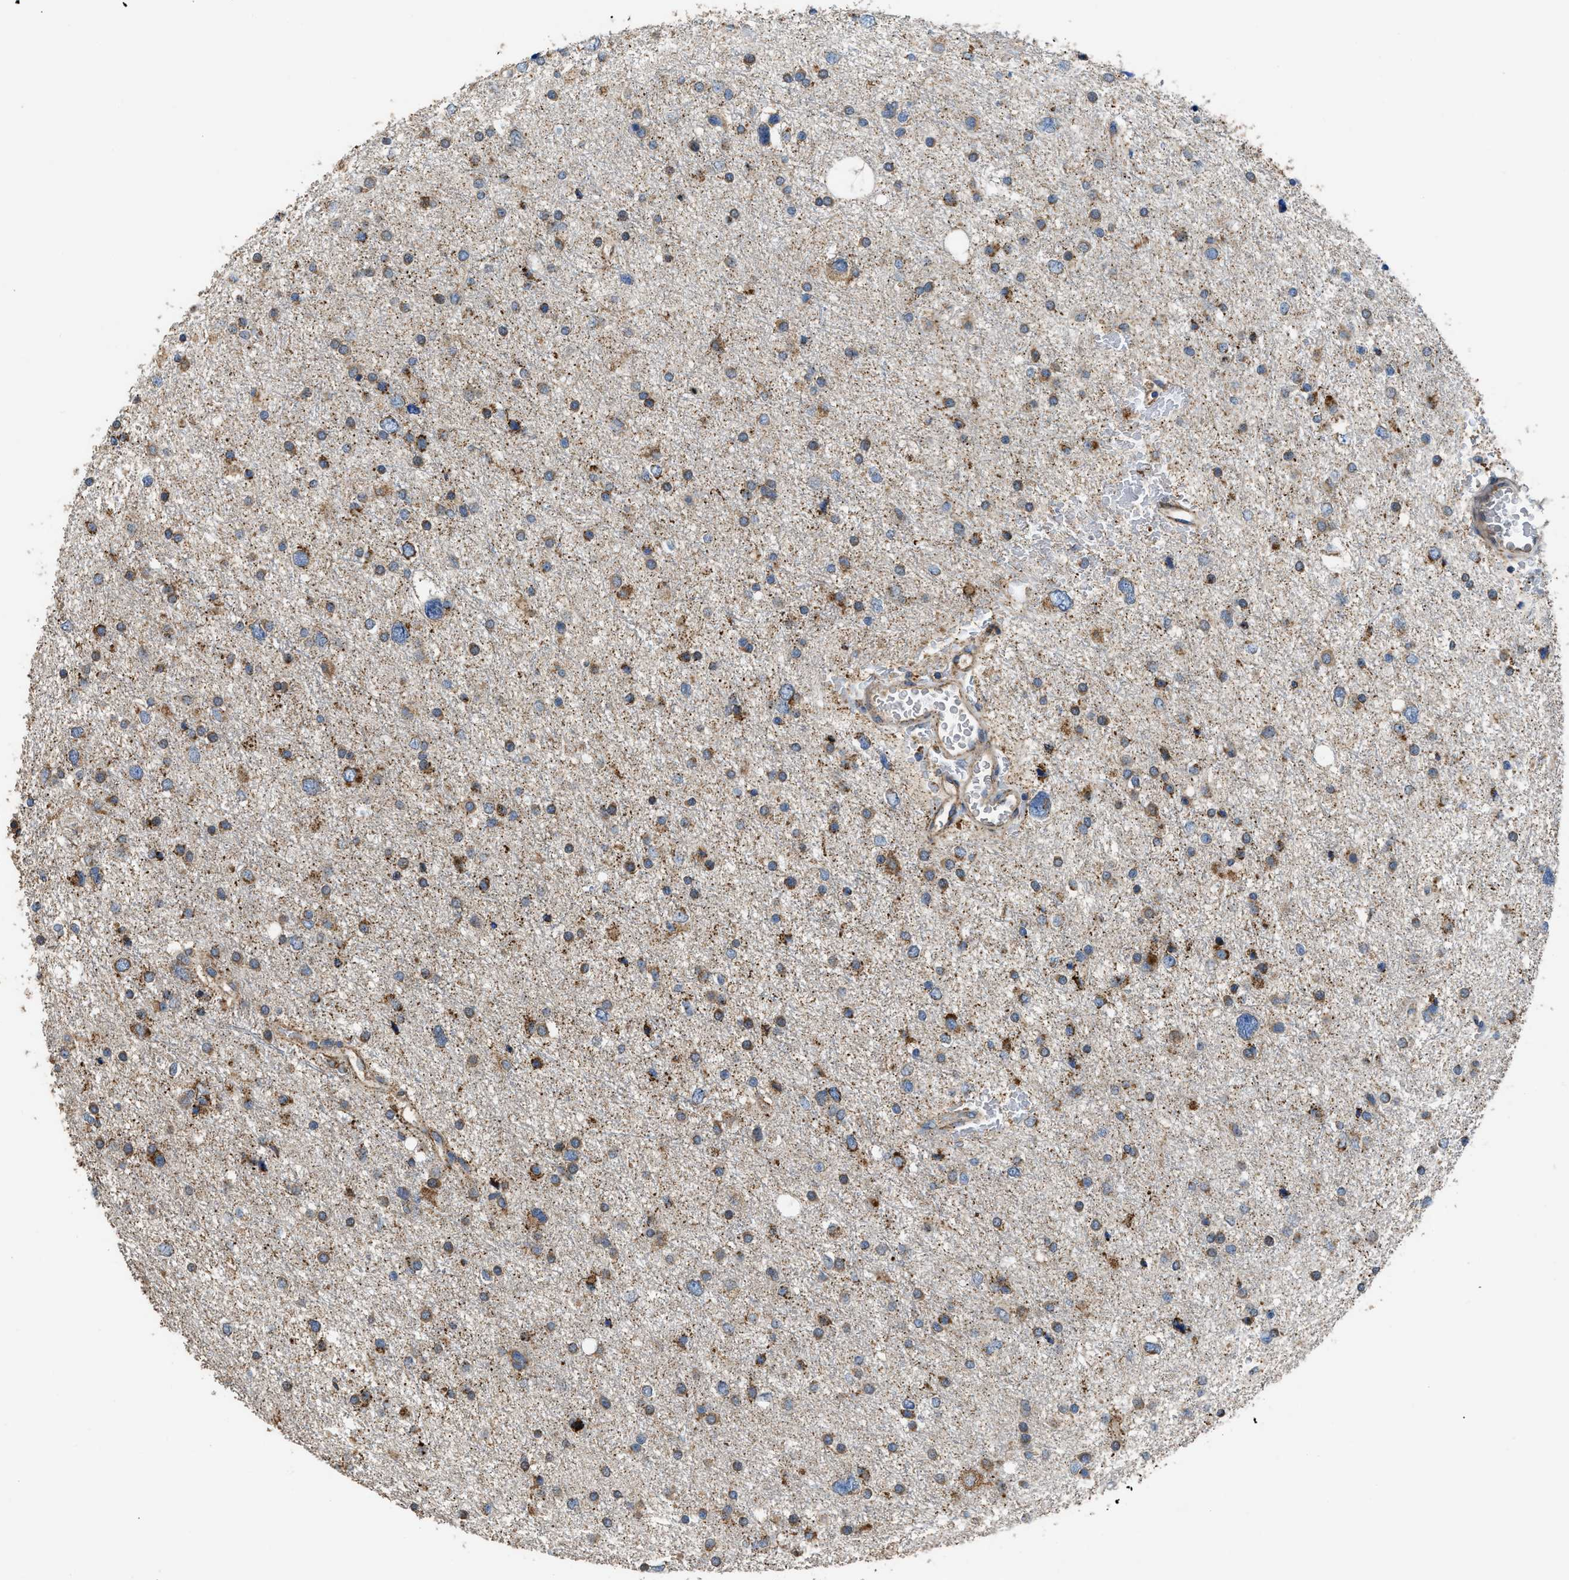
{"staining": {"intensity": "moderate", "quantity": ">75%", "location": "cytoplasmic/membranous"}, "tissue": "glioma", "cell_type": "Tumor cells", "image_type": "cancer", "snomed": [{"axis": "morphology", "description": "Glioma, malignant, Low grade"}, {"axis": "topography", "description": "Brain"}], "caption": "Immunohistochemistry (IHC) image of glioma stained for a protein (brown), which displays medium levels of moderate cytoplasmic/membranous staining in about >75% of tumor cells.", "gene": "TMEM150A", "patient": {"sex": "female", "age": 37}}